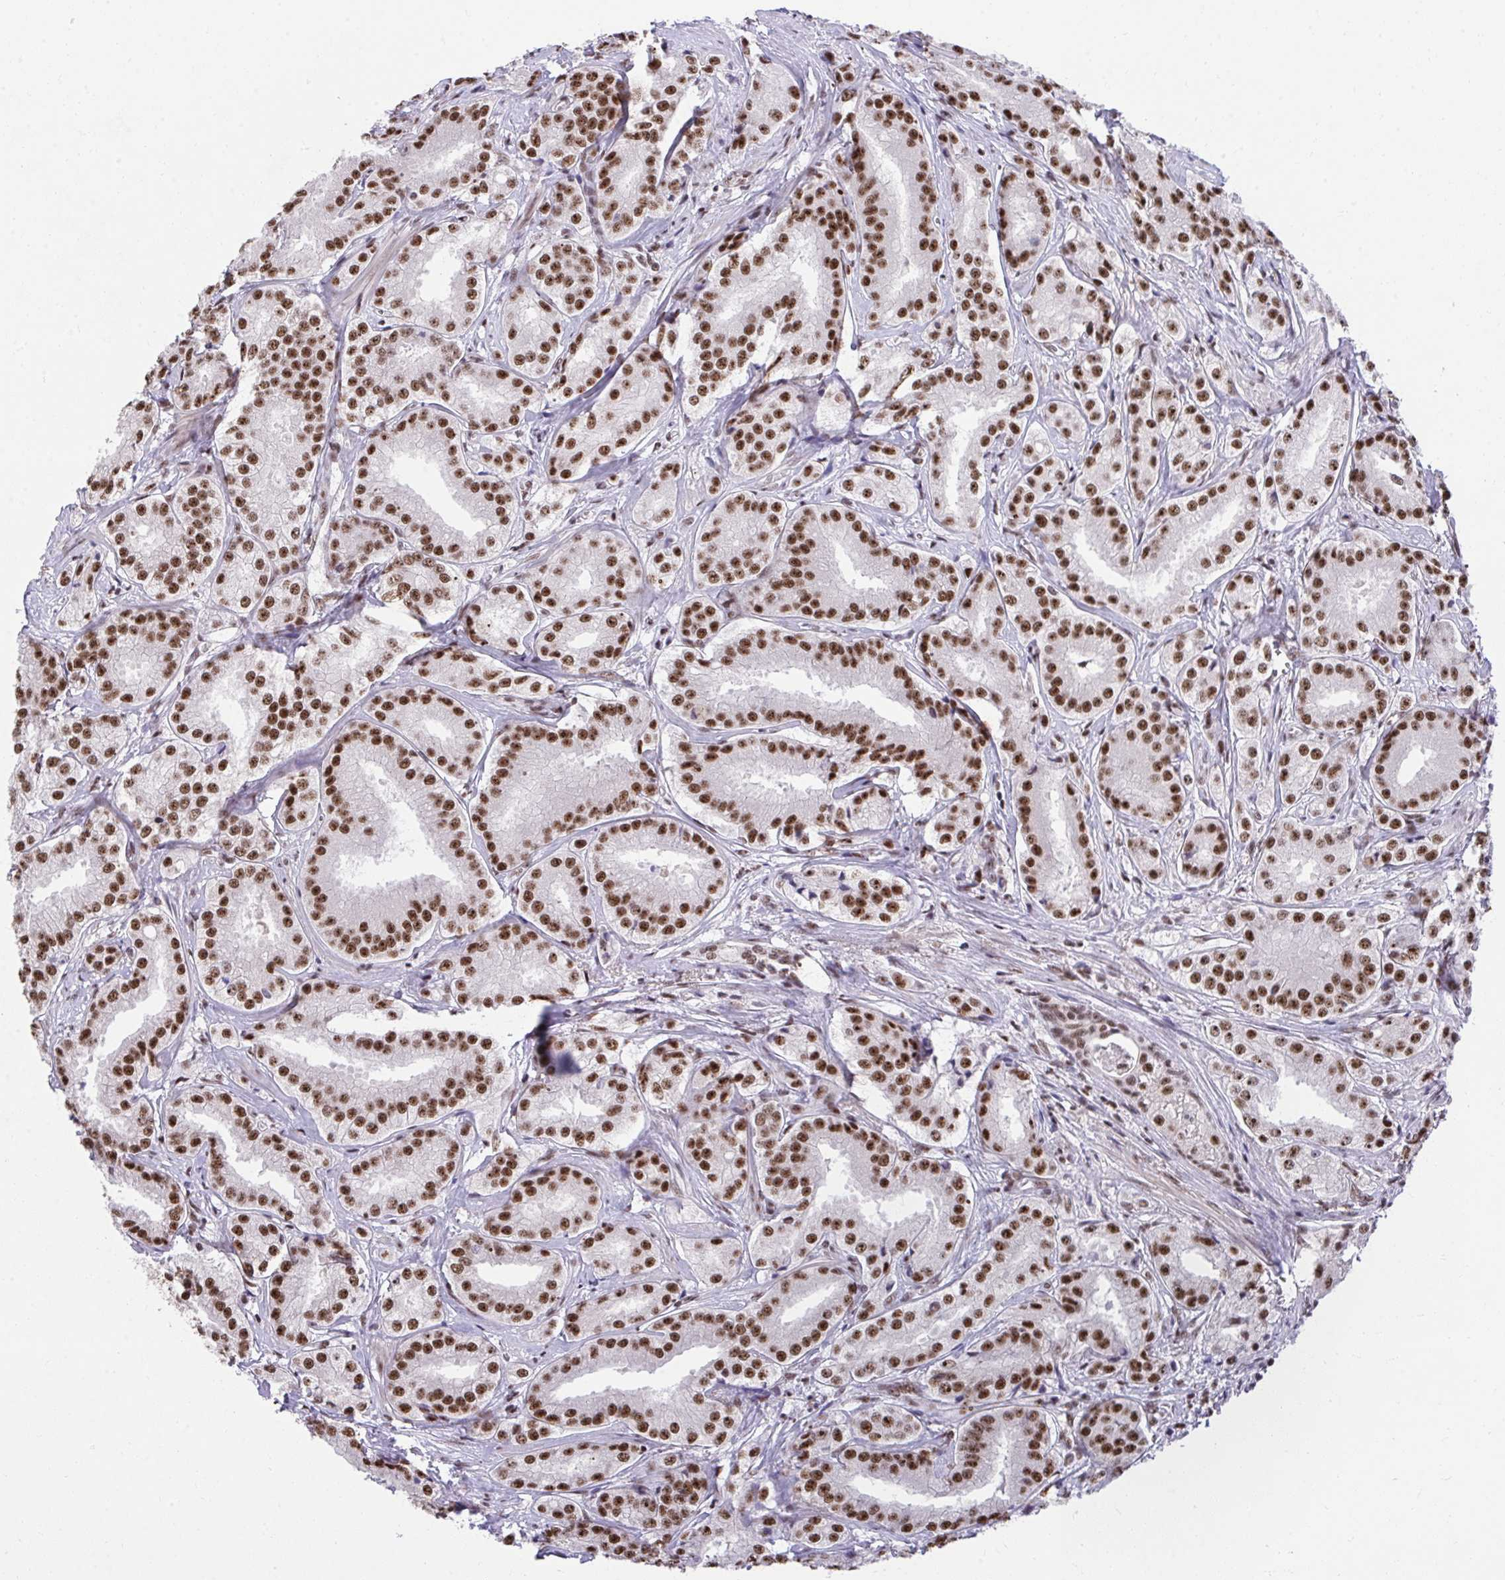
{"staining": {"intensity": "strong", "quantity": ">75%", "location": "nuclear"}, "tissue": "prostate cancer", "cell_type": "Tumor cells", "image_type": "cancer", "snomed": [{"axis": "morphology", "description": "Adenocarcinoma, High grade"}, {"axis": "topography", "description": "Prostate"}], "caption": "The immunohistochemical stain shows strong nuclear expression in tumor cells of prostate cancer tissue.", "gene": "SYNE4", "patient": {"sex": "male", "age": 64}}